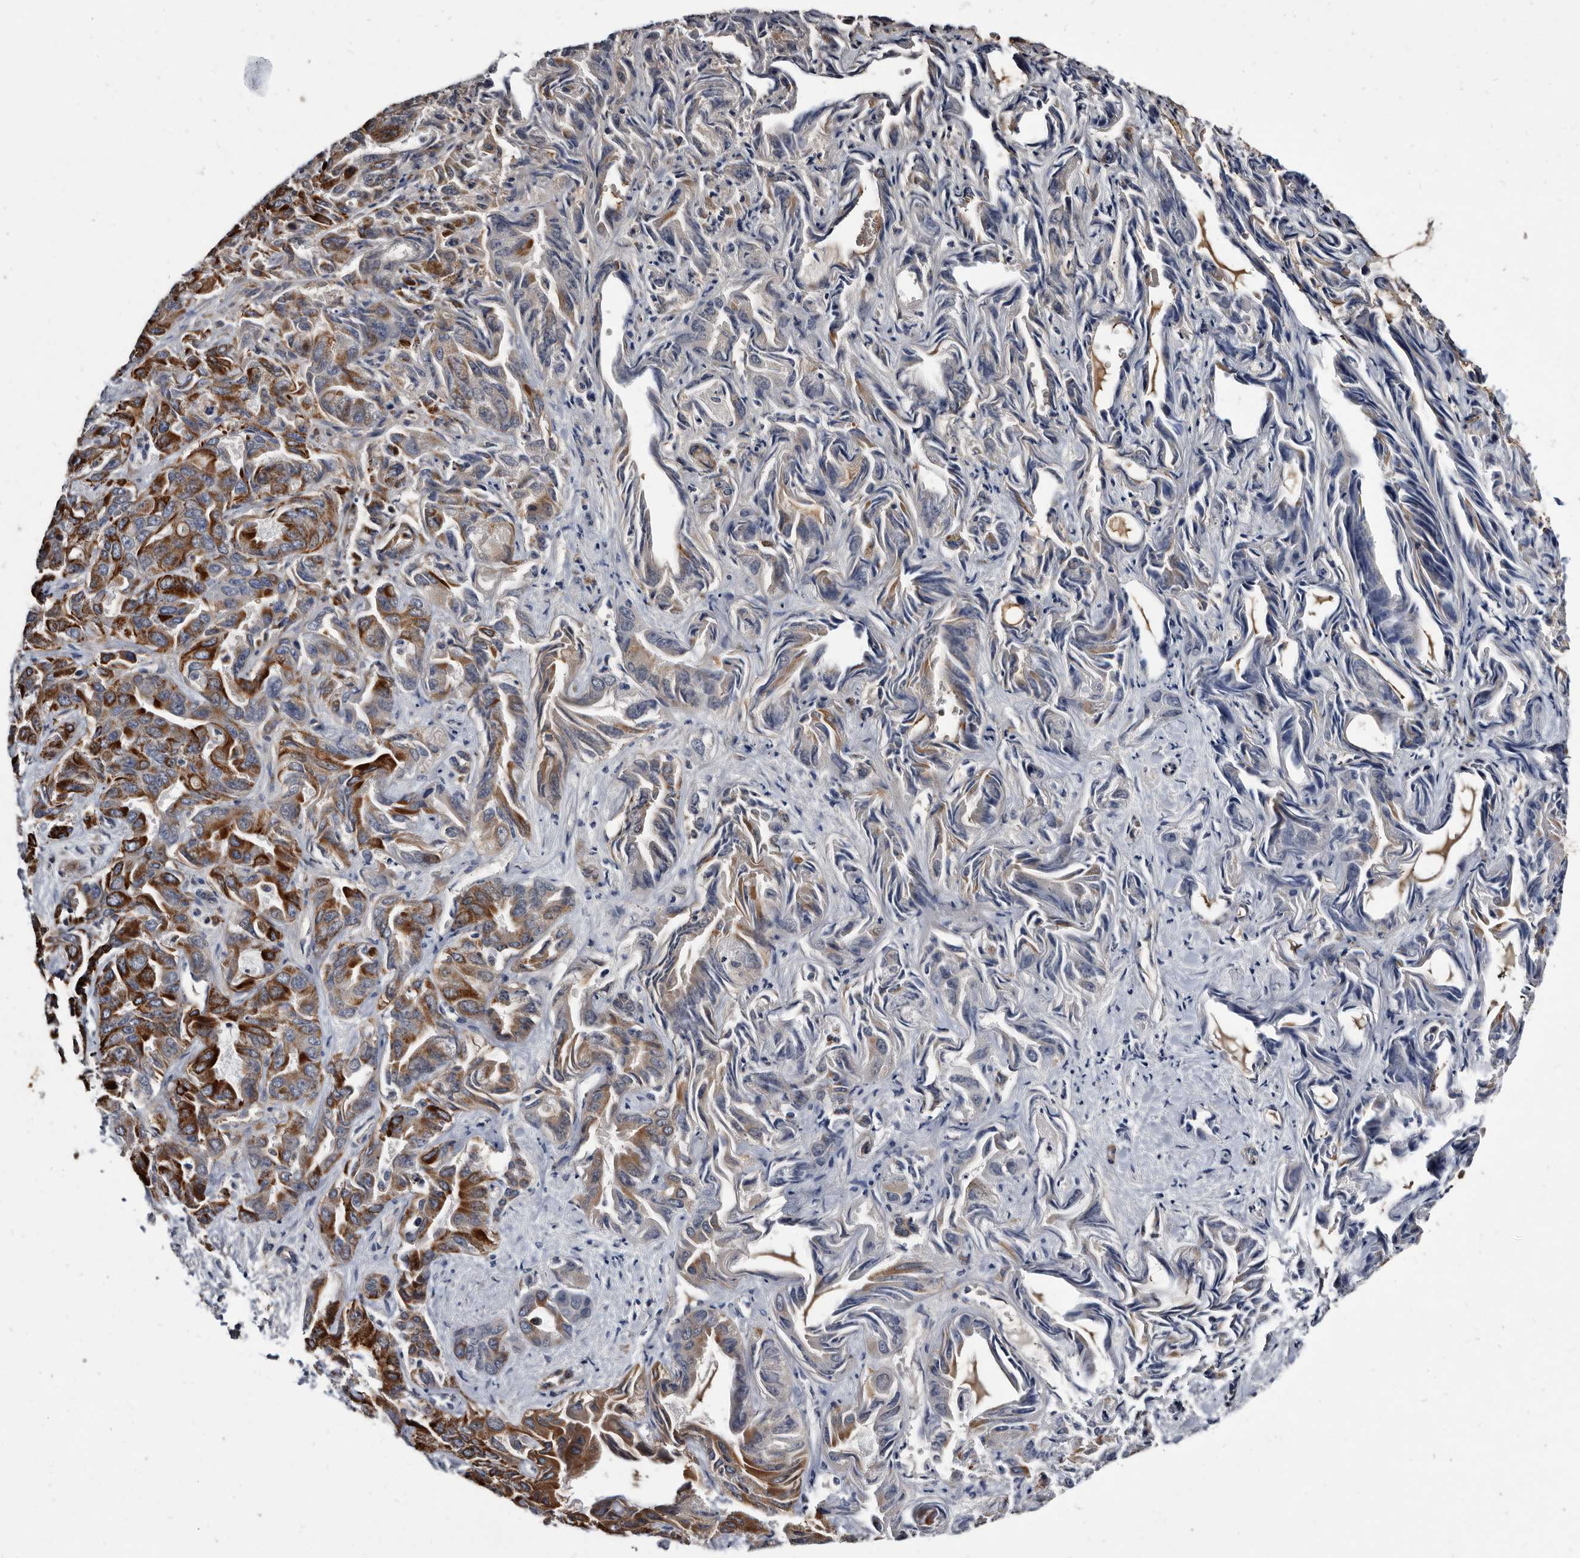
{"staining": {"intensity": "strong", "quantity": "25%-75%", "location": "cytoplasmic/membranous"}, "tissue": "liver cancer", "cell_type": "Tumor cells", "image_type": "cancer", "snomed": [{"axis": "morphology", "description": "Cholangiocarcinoma"}, {"axis": "topography", "description": "Liver"}], "caption": "Liver cancer stained for a protein shows strong cytoplasmic/membranous positivity in tumor cells.", "gene": "CTSA", "patient": {"sex": "female", "age": 52}}